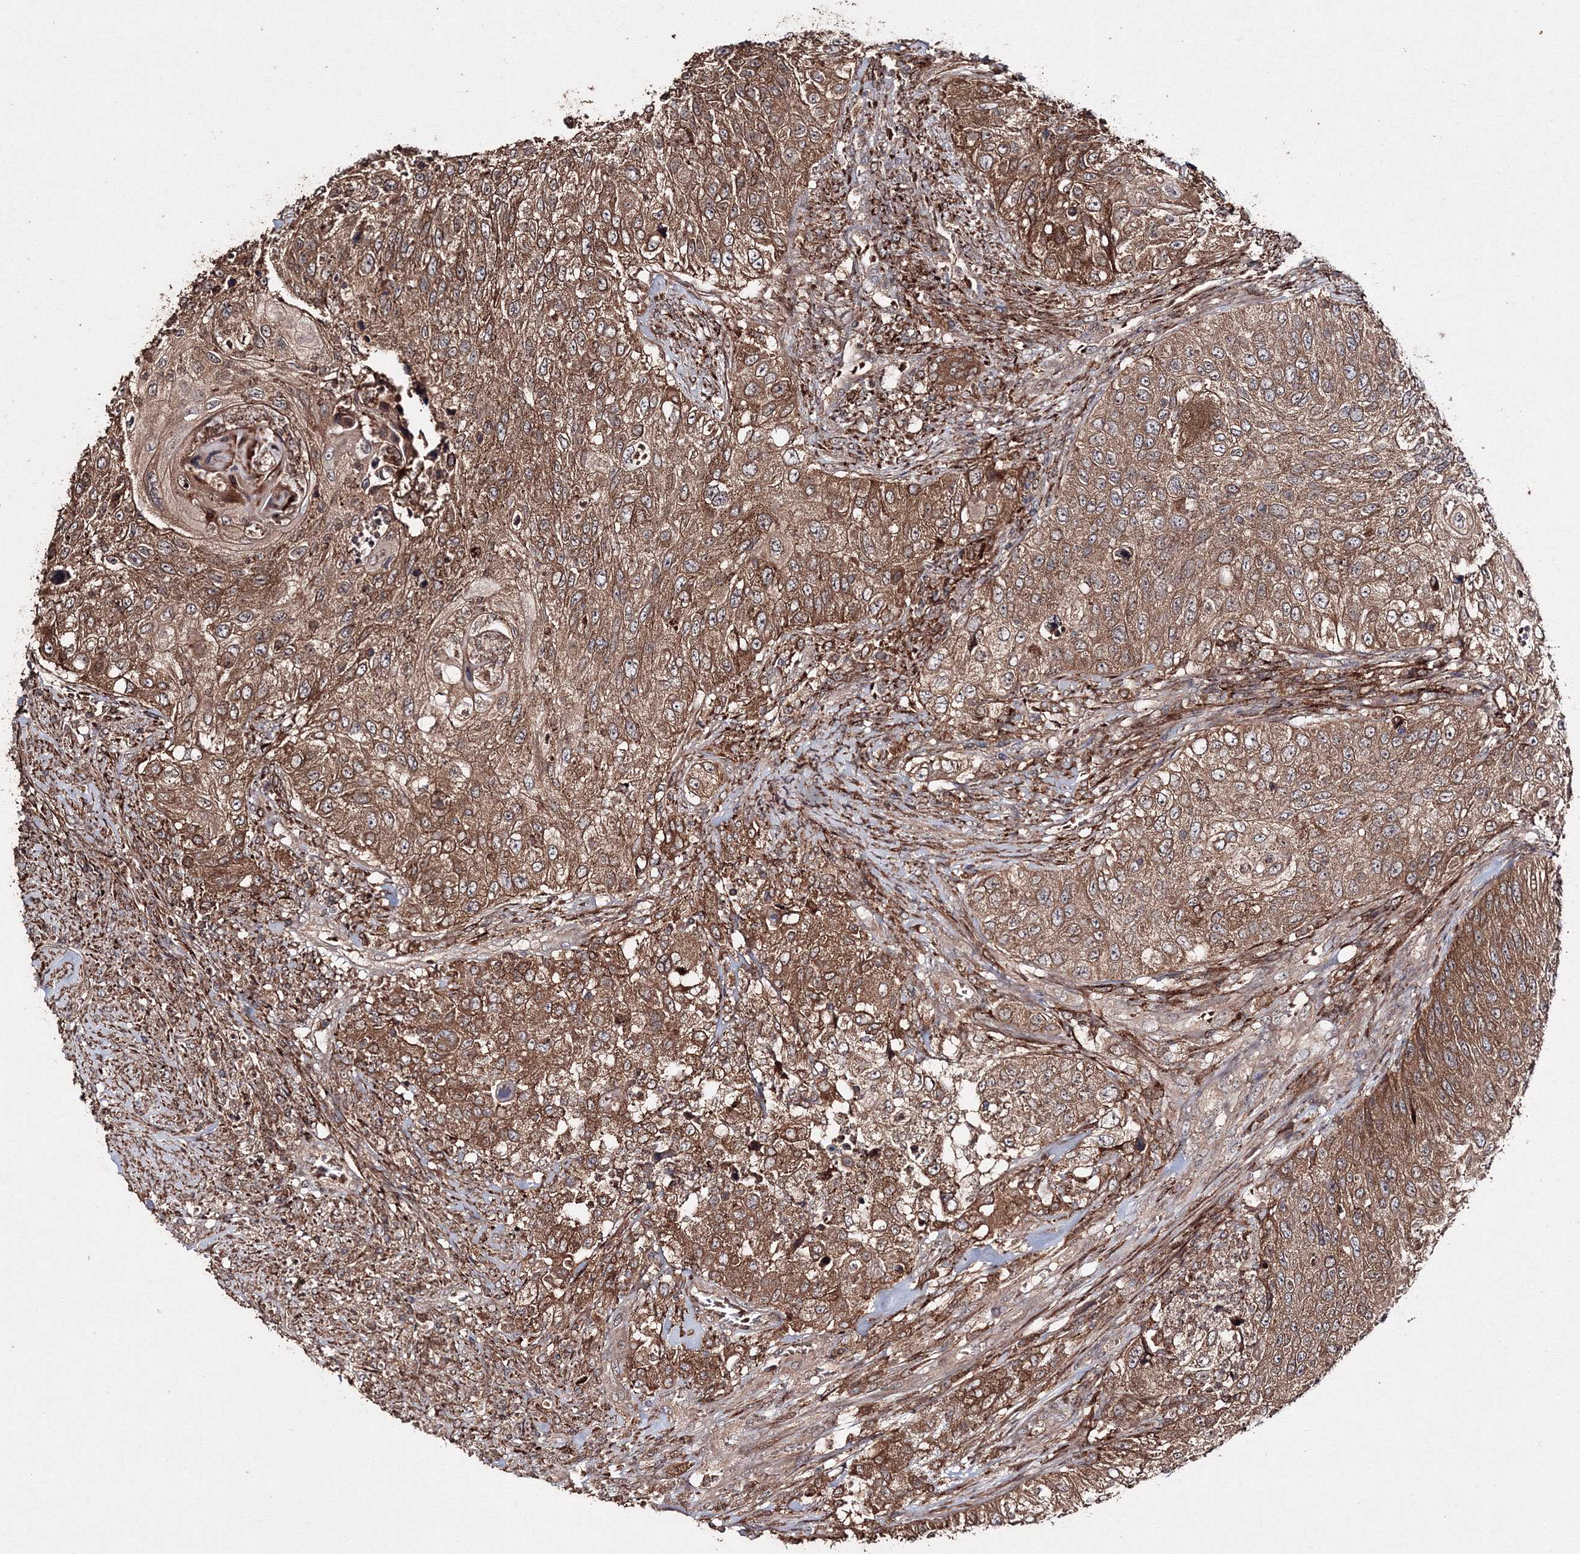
{"staining": {"intensity": "moderate", "quantity": ">75%", "location": "cytoplasmic/membranous"}, "tissue": "urothelial cancer", "cell_type": "Tumor cells", "image_type": "cancer", "snomed": [{"axis": "morphology", "description": "Urothelial carcinoma, High grade"}, {"axis": "topography", "description": "Urinary bladder"}], "caption": "Brown immunohistochemical staining in urothelial carcinoma (high-grade) demonstrates moderate cytoplasmic/membranous positivity in about >75% of tumor cells.", "gene": "DDO", "patient": {"sex": "female", "age": 60}}